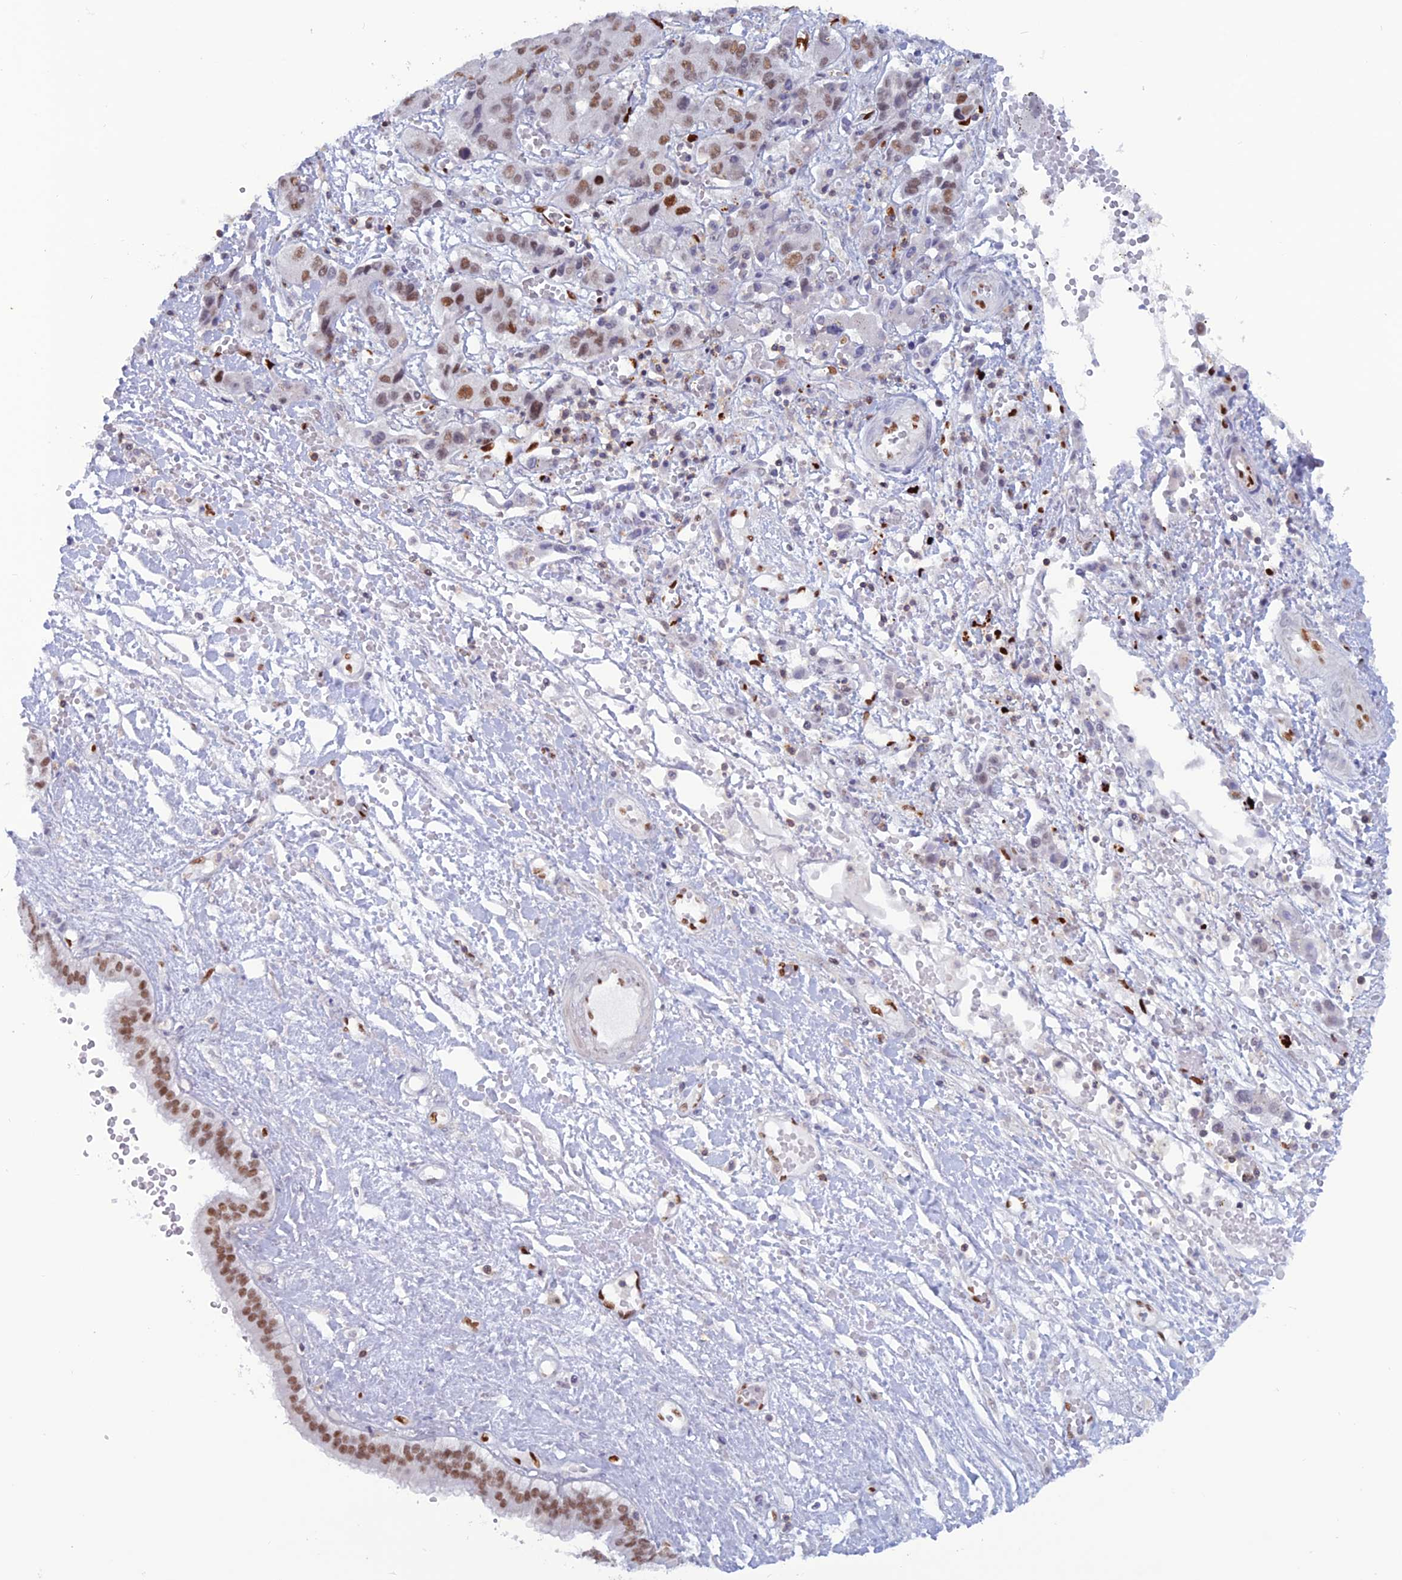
{"staining": {"intensity": "moderate", "quantity": "<25%", "location": "nuclear"}, "tissue": "liver cancer", "cell_type": "Tumor cells", "image_type": "cancer", "snomed": [{"axis": "morphology", "description": "Cholangiocarcinoma"}, {"axis": "topography", "description": "Liver"}], "caption": "A brown stain shows moderate nuclear positivity of a protein in liver cancer tumor cells. The staining is performed using DAB (3,3'-diaminobenzidine) brown chromogen to label protein expression. The nuclei are counter-stained blue using hematoxylin.", "gene": "NOL4L", "patient": {"sex": "male", "age": 67}}